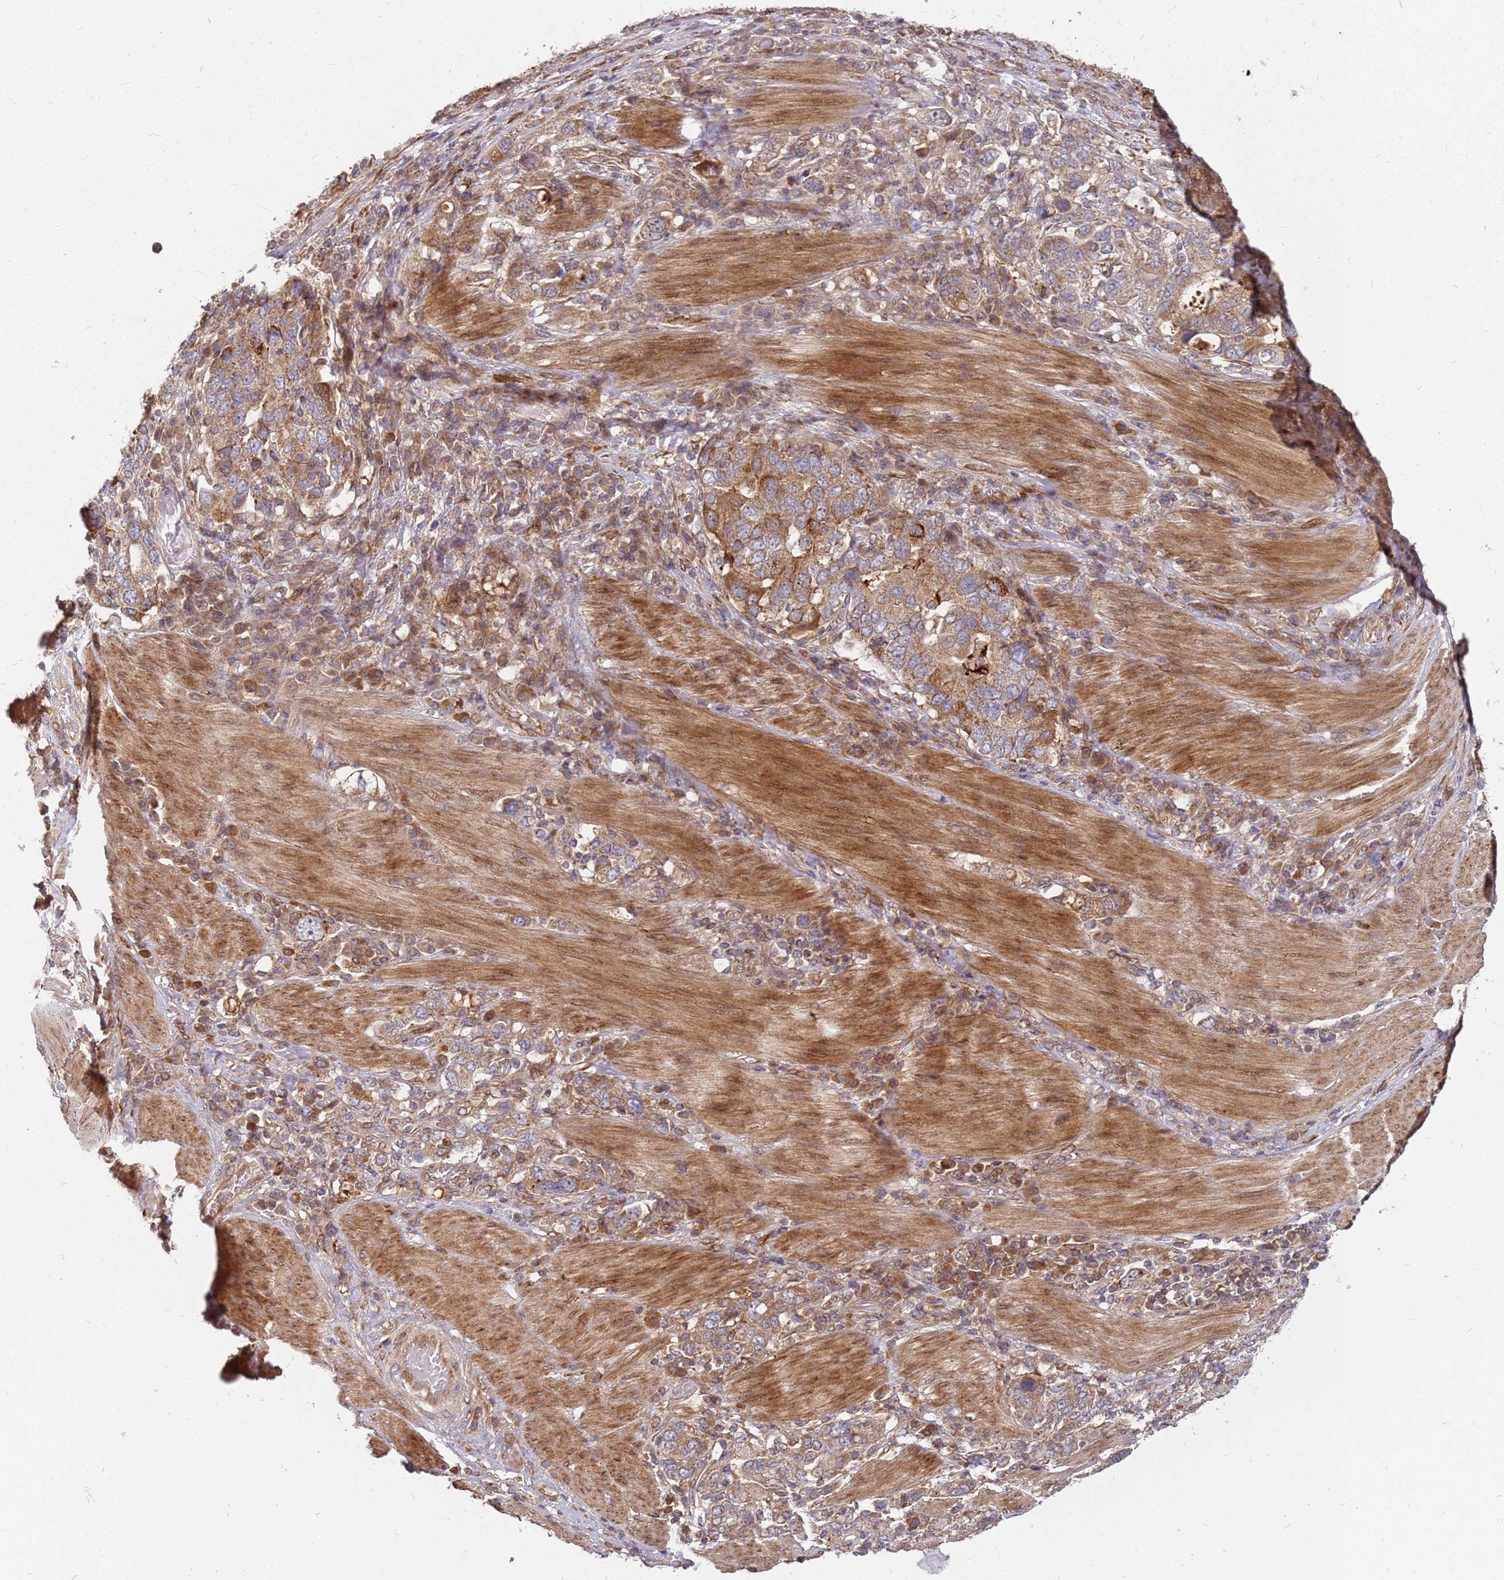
{"staining": {"intensity": "moderate", "quantity": ">75%", "location": "cytoplasmic/membranous"}, "tissue": "stomach cancer", "cell_type": "Tumor cells", "image_type": "cancer", "snomed": [{"axis": "morphology", "description": "Adenocarcinoma, NOS"}, {"axis": "topography", "description": "Stomach, upper"}, {"axis": "topography", "description": "Stomach"}], "caption": "Adenocarcinoma (stomach) stained for a protein (brown) exhibits moderate cytoplasmic/membranous positive positivity in about >75% of tumor cells.", "gene": "CCDC159", "patient": {"sex": "male", "age": 62}}